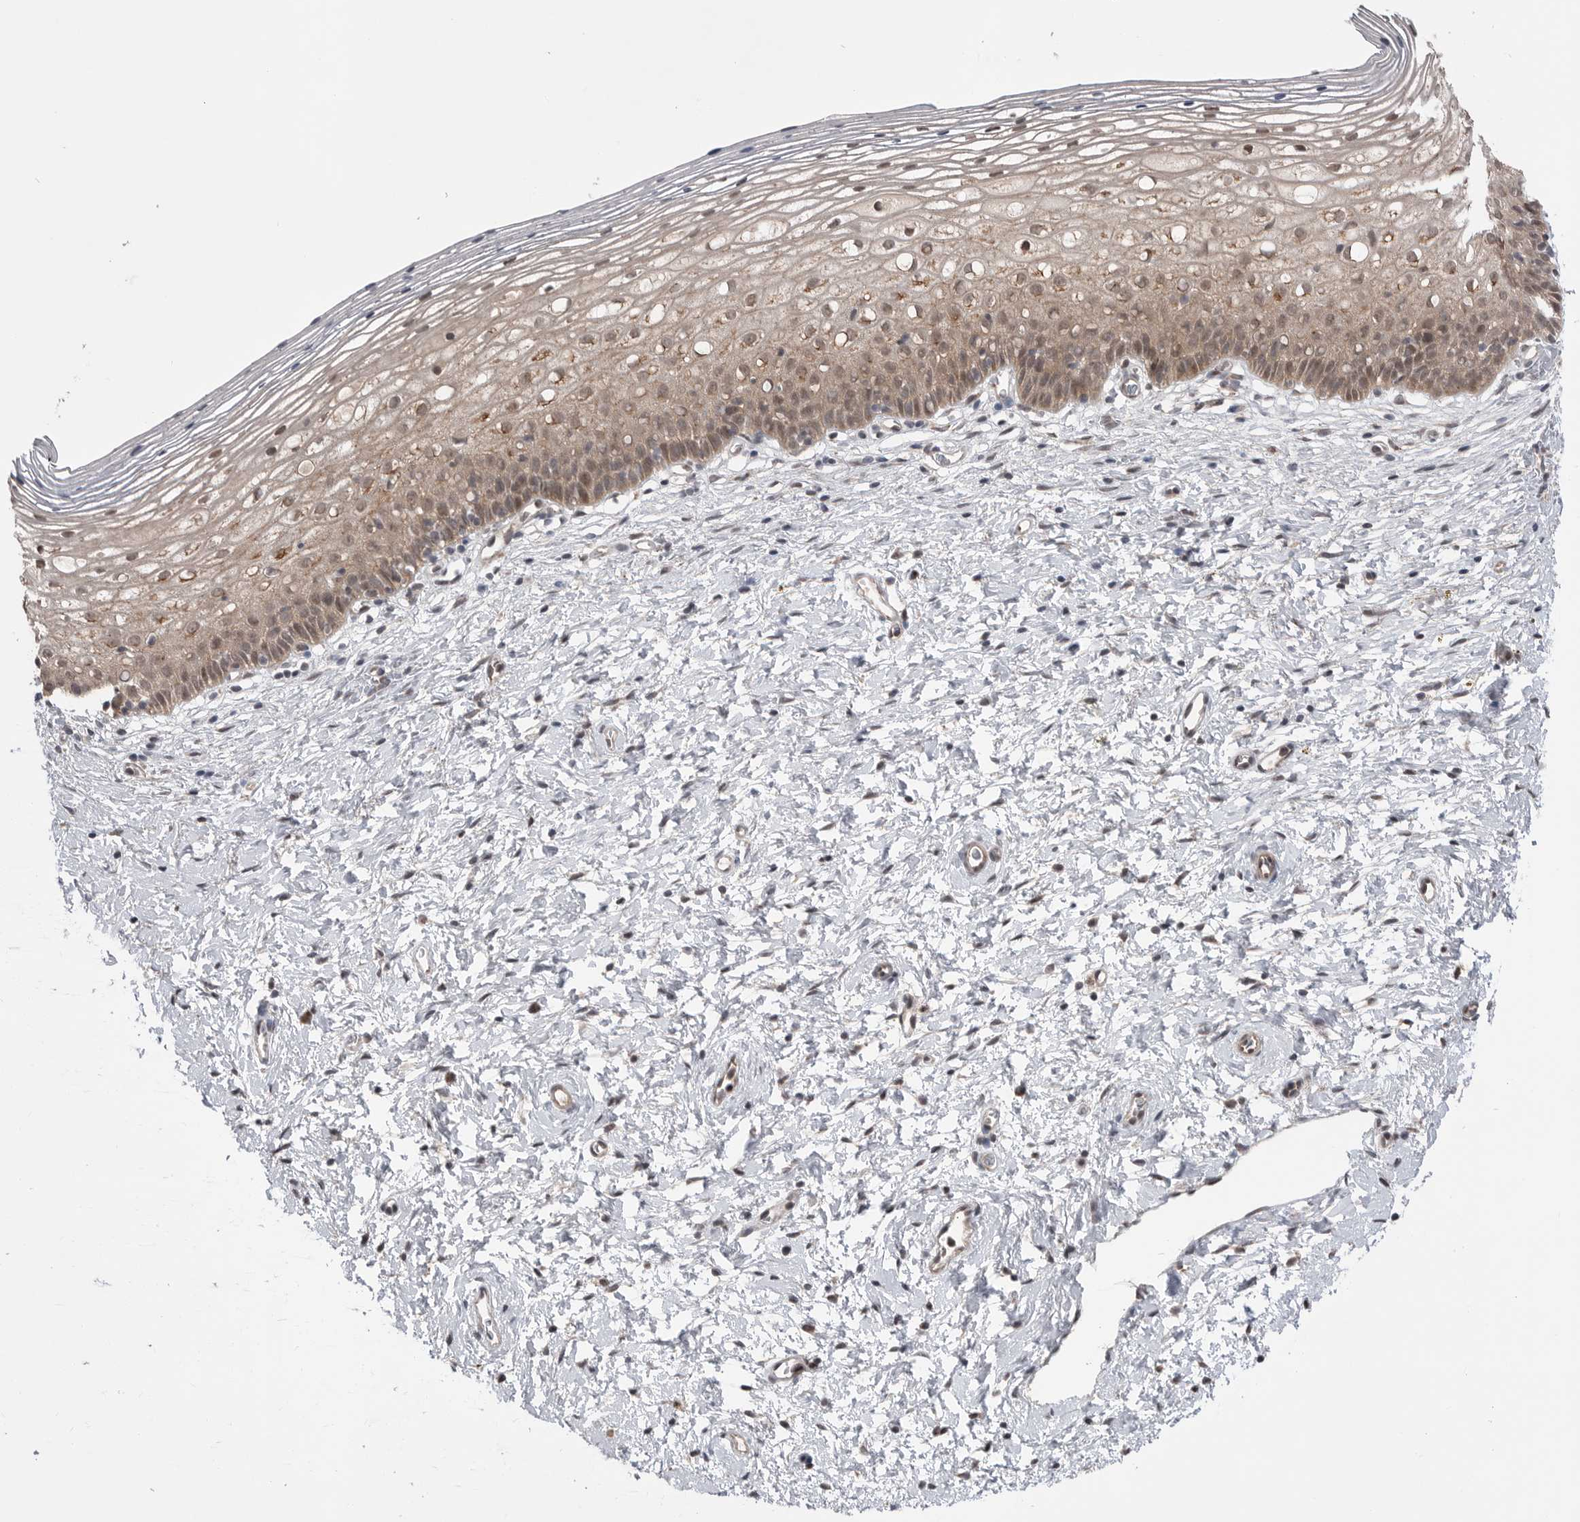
{"staining": {"intensity": "moderate", "quantity": "25%-75%", "location": "cytoplasmic/membranous,nuclear"}, "tissue": "cervix", "cell_type": "Squamous epithelial cells", "image_type": "normal", "snomed": [{"axis": "morphology", "description": "Normal tissue, NOS"}, {"axis": "topography", "description": "Cervix"}], "caption": "A high-resolution image shows immunohistochemistry staining of unremarkable cervix, which demonstrates moderate cytoplasmic/membranous,nuclear positivity in about 25%-75% of squamous epithelial cells.", "gene": "NTAQ1", "patient": {"sex": "female", "age": 72}}